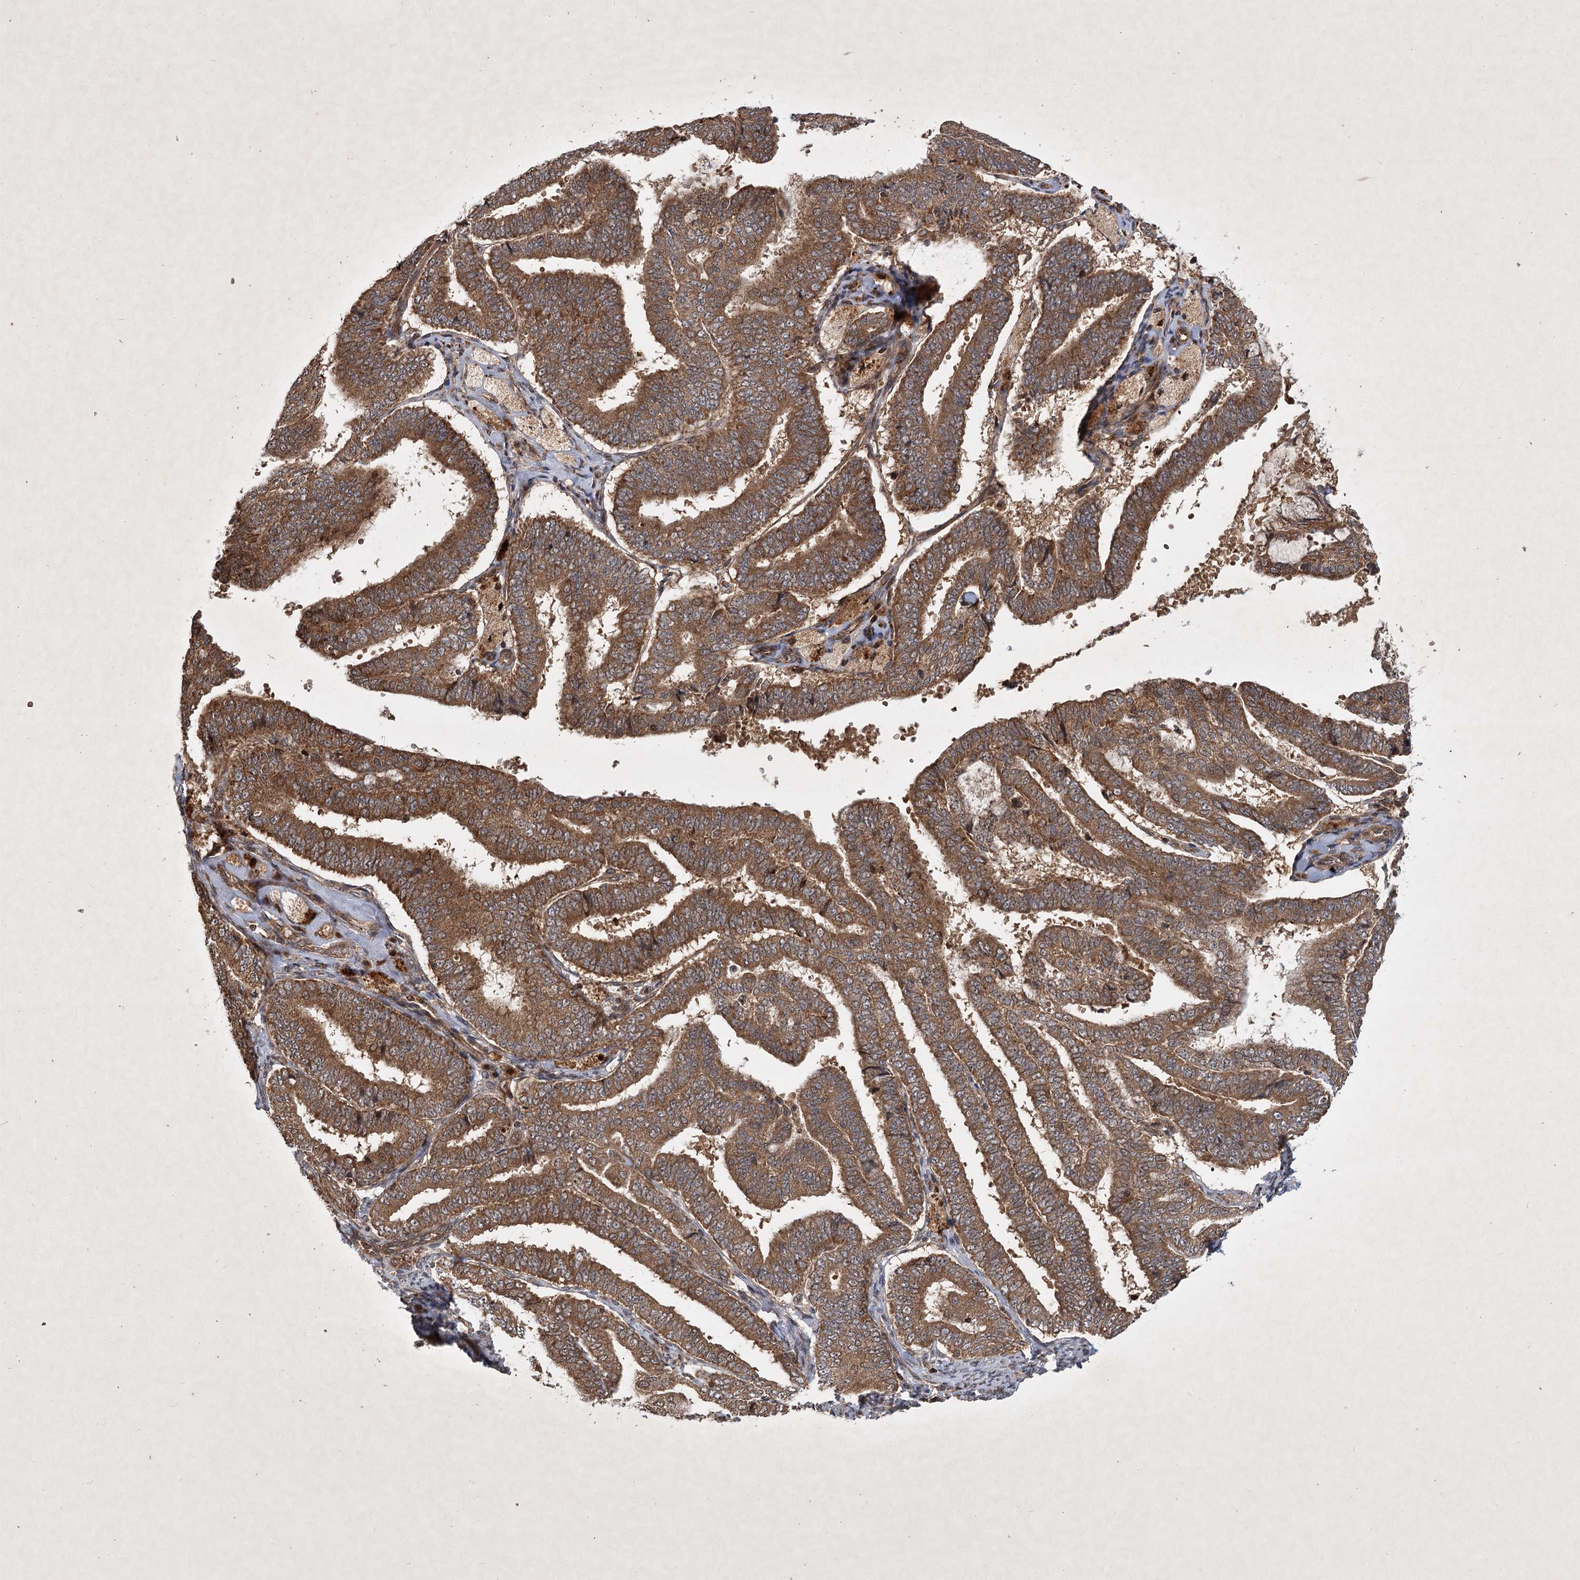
{"staining": {"intensity": "moderate", "quantity": ">75%", "location": "cytoplasmic/membranous"}, "tissue": "endometrial cancer", "cell_type": "Tumor cells", "image_type": "cancer", "snomed": [{"axis": "morphology", "description": "Adenocarcinoma, NOS"}, {"axis": "topography", "description": "Endometrium"}], "caption": "Human endometrial adenocarcinoma stained with a protein marker shows moderate staining in tumor cells.", "gene": "INSIG2", "patient": {"sex": "female", "age": 63}}